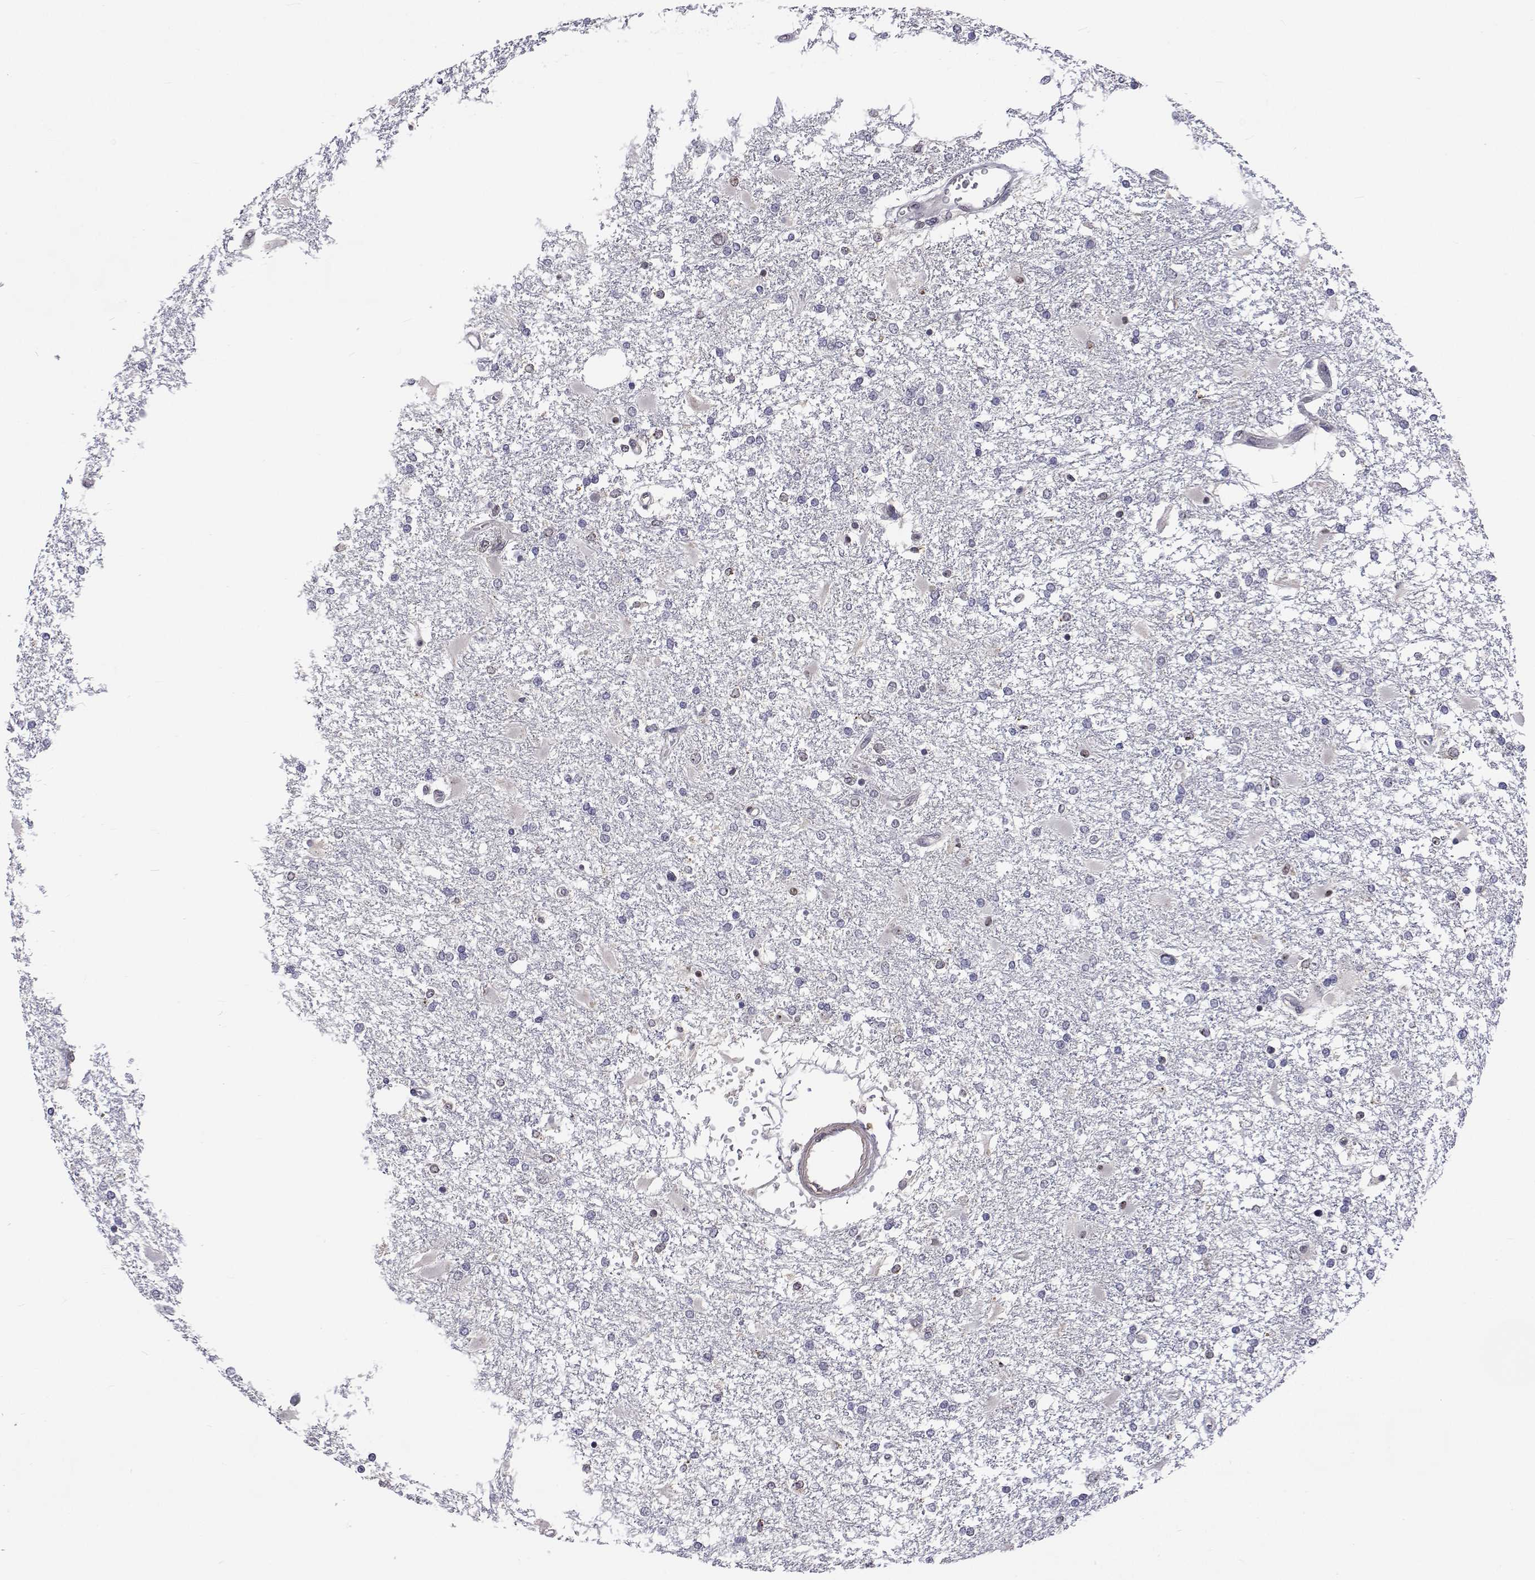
{"staining": {"intensity": "negative", "quantity": "none", "location": "none"}, "tissue": "glioma", "cell_type": "Tumor cells", "image_type": "cancer", "snomed": [{"axis": "morphology", "description": "Glioma, malignant, High grade"}, {"axis": "topography", "description": "Cerebral cortex"}], "caption": "A high-resolution photomicrograph shows IHC staining of glioma, which demonstrates no significant staining in tumor cells. (Stains: DAB IHC with hematoxylin counter stain, Microscopy: brightfield microscopy at high magnification).", "gene": "NHP2", "patient": {"sex": "male", "age": 79}}